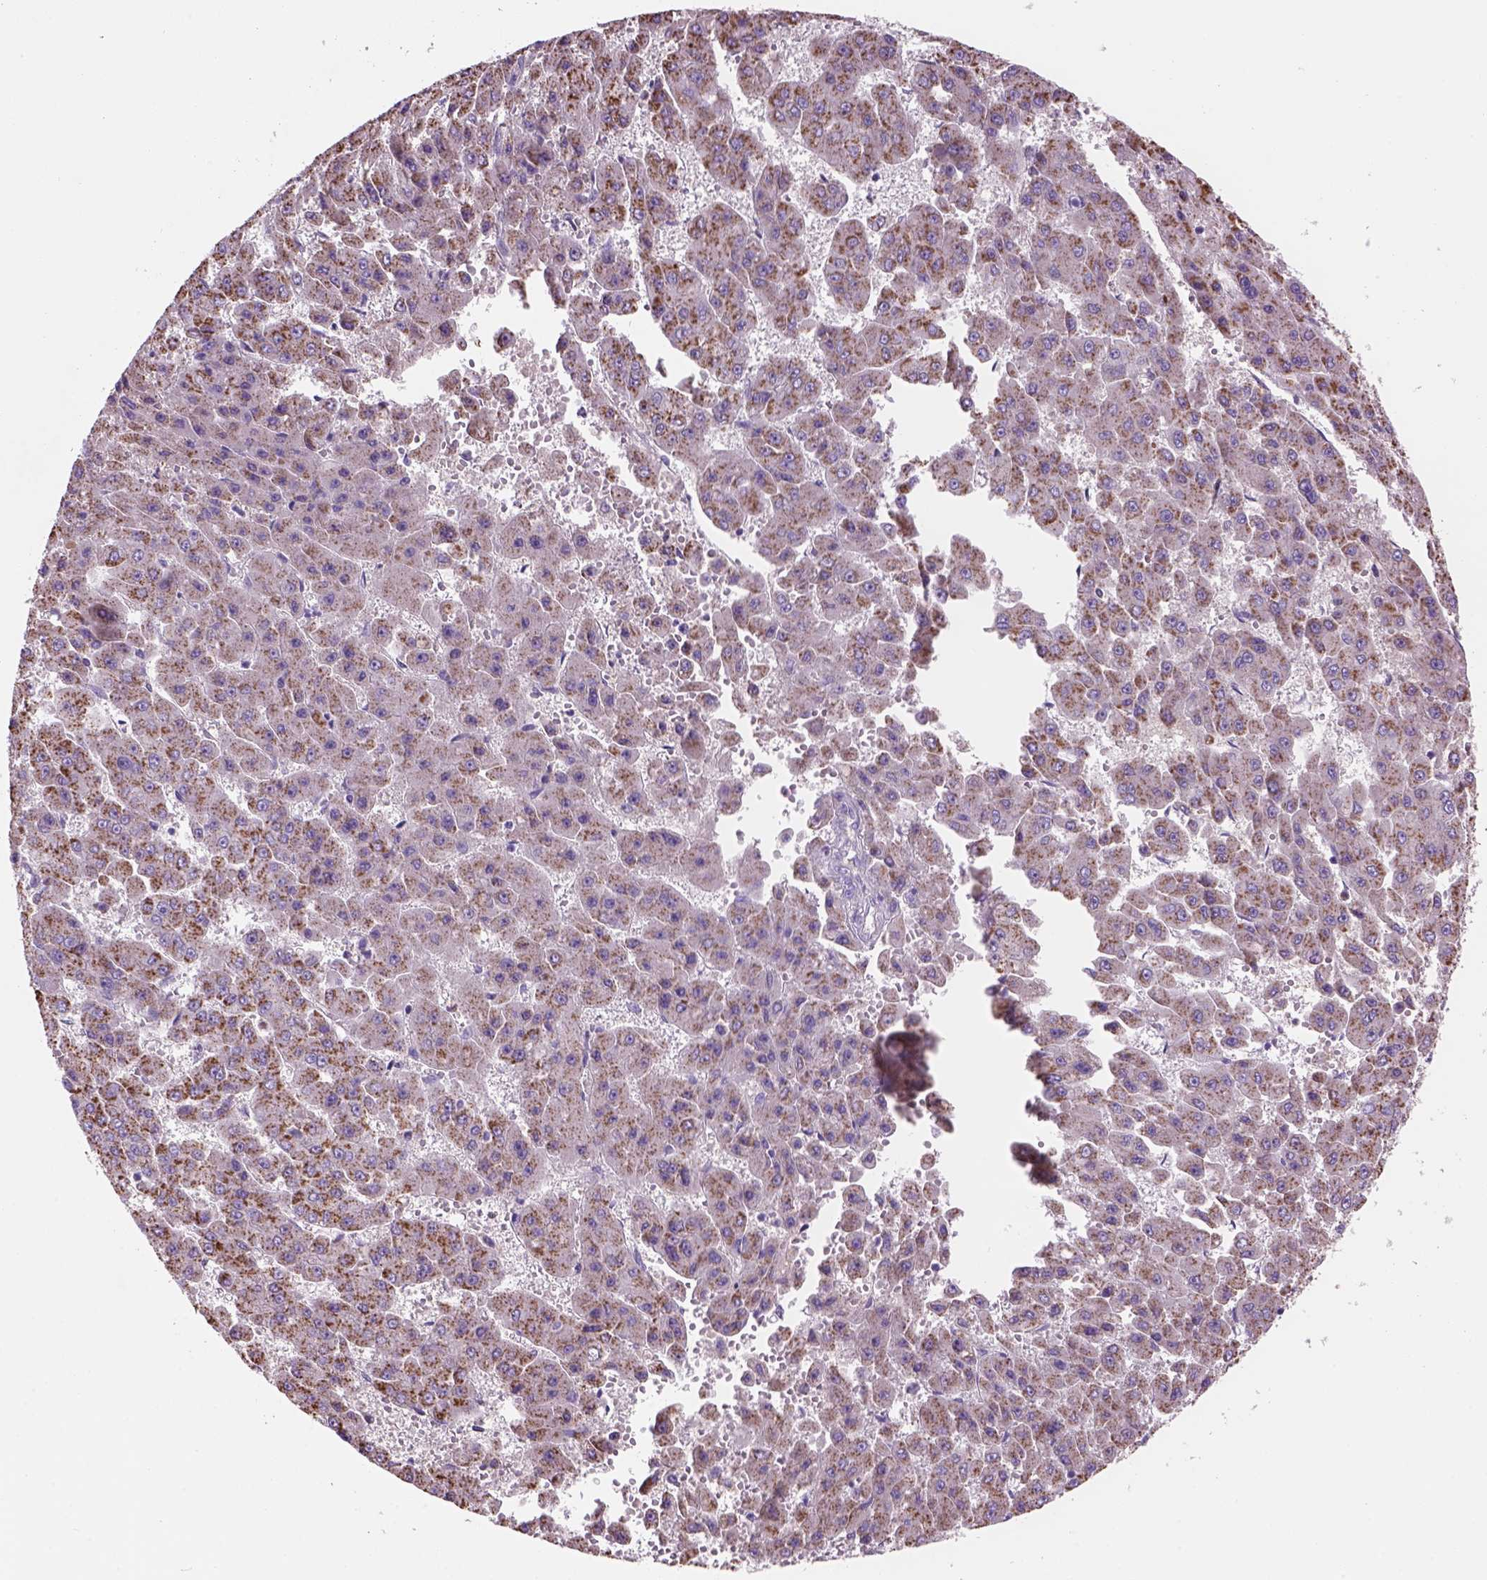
{"staining": {"intensity": "moderate", "quantity": ">75%", "location": "cytoplasmic/membranous"}, "tissue": "liver cancer", "cell_type": "Tumor cells", "image_type": "cancer", "snomed": [{"axis": "morphology", "description": "Carcinoma, Hepatocellular, NOS"}, {"axis": "topography", "description": "Liver"}], "caption": "DAB immunohistochemical staining of human liver cancer shows moderate cytoplasmic/membranous protein expression in approximately >75% of tumor cells.", "gene": "CD84", "patient": {"sex": "male", "age": 78}}